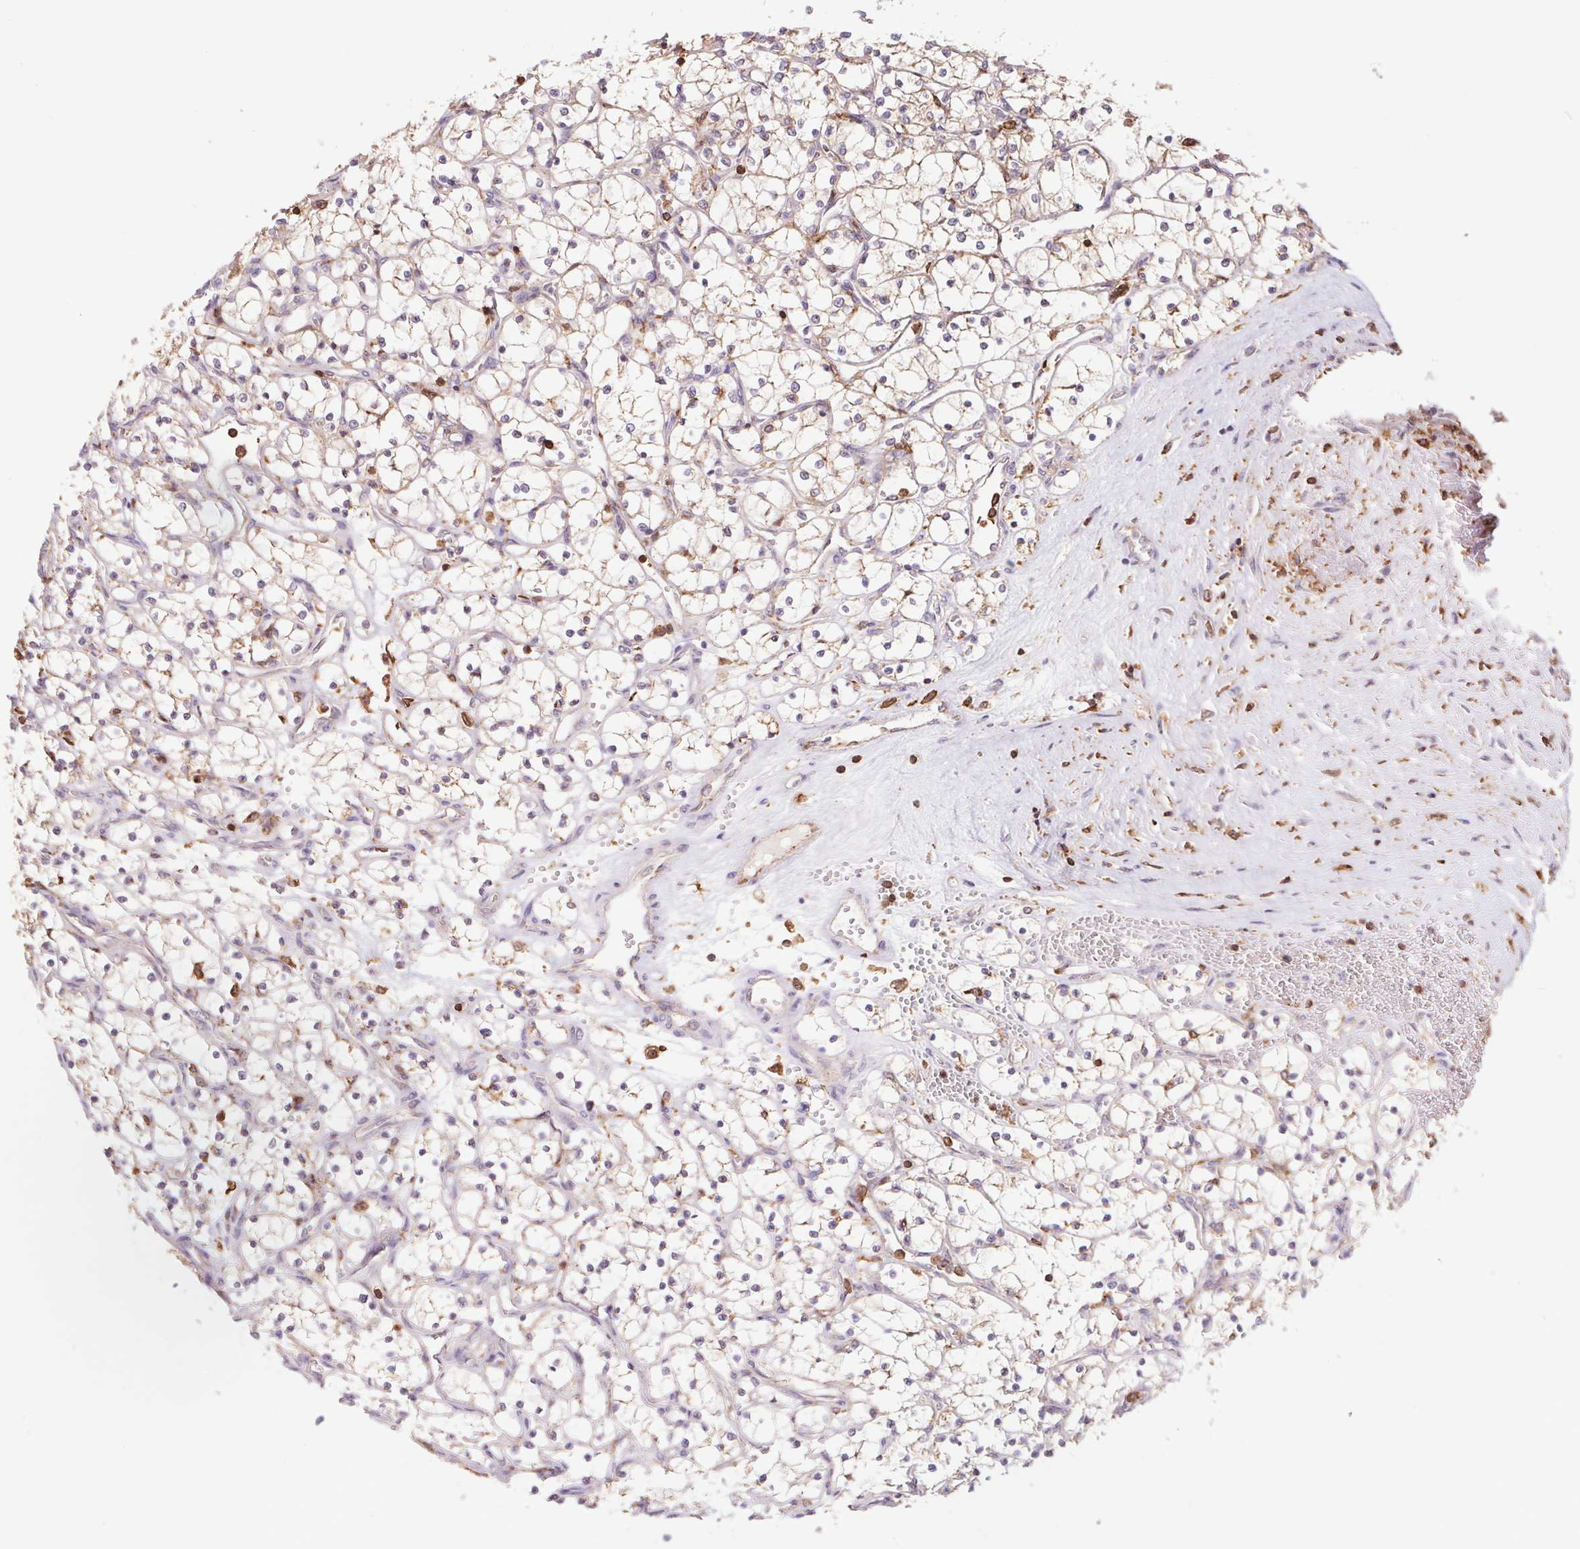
{"staining": {"intensity": "weak", "quantity": "25%-75%", "location": "cytoplasmic/membranous"}, "tissue": "renal cancer", "cell_type": "Tumor cells", "image_type": "cancer", "snomed": [{"axis": "morphology", "description": "Adenocarcinoma, NOS"}, {"axis": "topography", "description": "Kidney"}], "caption": "Tumor cells exhibit low levels of weak cytoplasmic/membranous positivity in approximately 25%-75% of cells in renal cancer.", "gene": "URM1", "patient": {"sex": "female", "age": 69}}